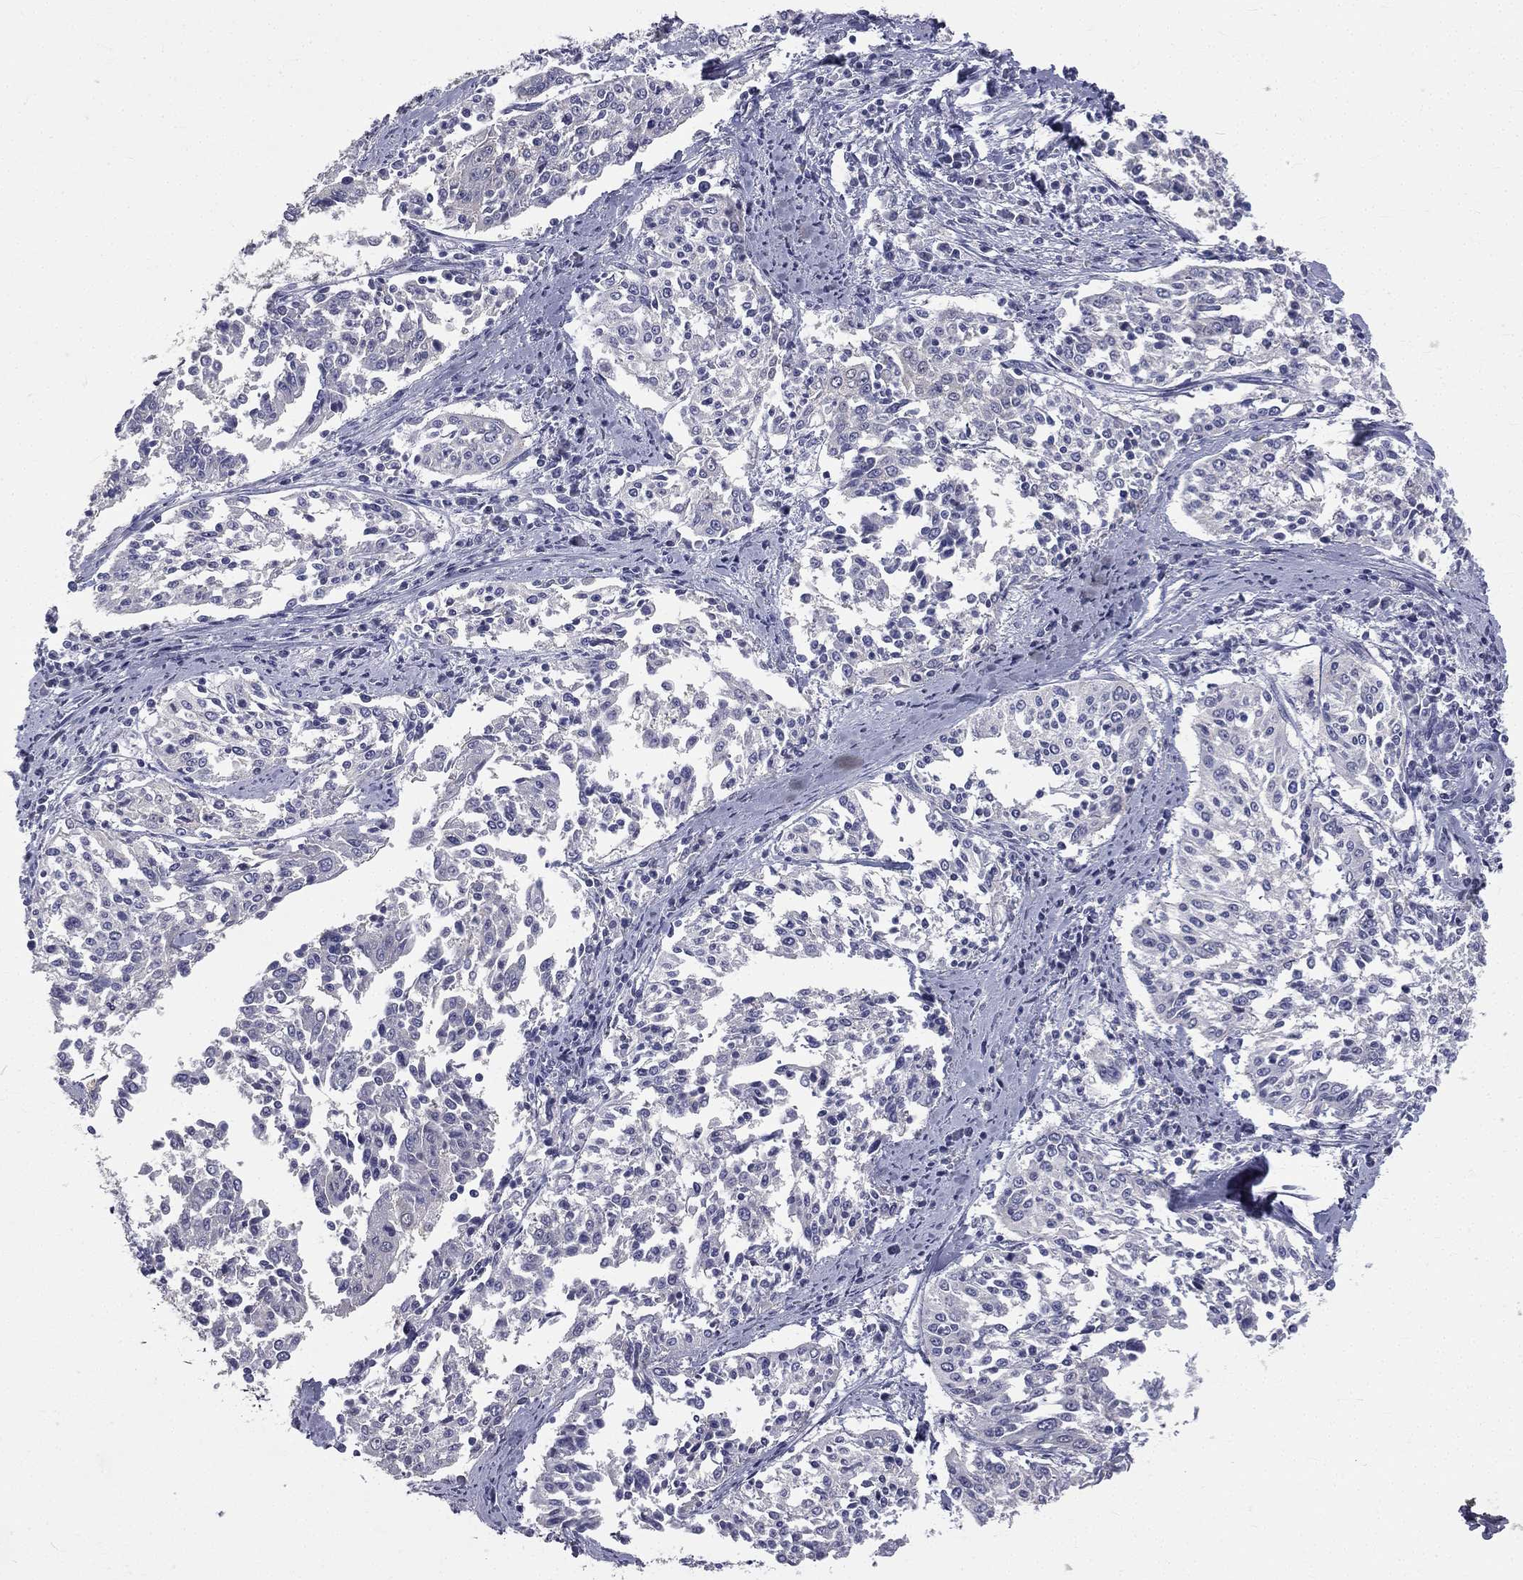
{"staining": {"intensity": "negative", "quantity": "none", "location": "none"}, "tissue": "cervical cancer", "cell_type": "Tumor cells", "image_type": "cancer", "snomed": [{"axis": "morphology", "description": "Squamous cell carcinoma, NOS"}, {"axis": "topography", "description": "Cervix"}], "caption": "DAB (3,3'-diaminobenzidine) immunohistochemical staining of human cervical cancer shows no significant staining in tumor cells.", "gene": "MUC13", "patient": {"sex": "female", "age": 41}}